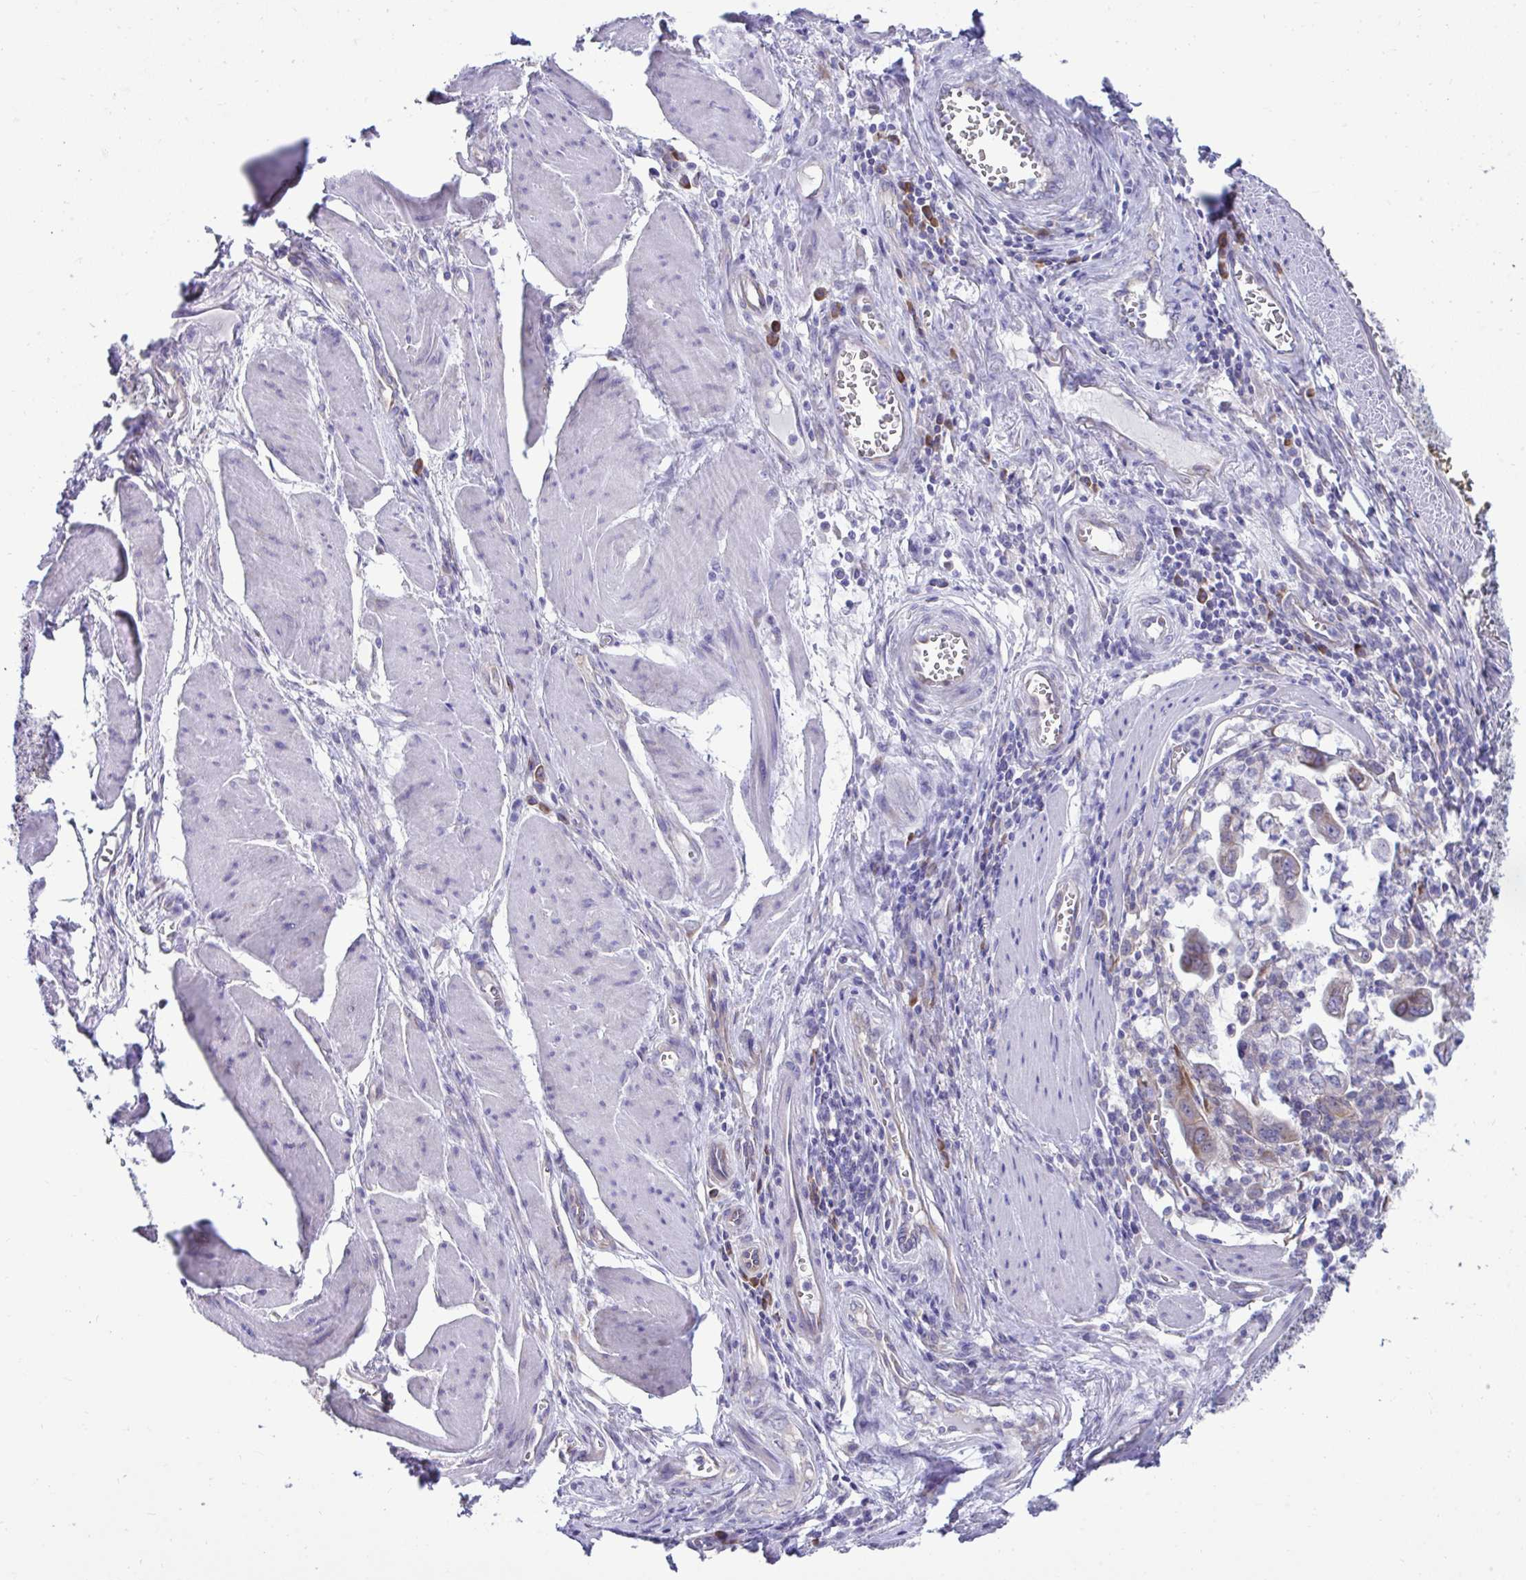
{"staining": {"intensity": "weak", "quantity": "<25%", "location": "cytoplasmic/membranous"}, "tissue": "stomach cancer", "cell_type": "Tumor cells", "image_type": "cancer", "snomed": [{"axis": "morphology", "description": "Adenocarcinoma, NOS"}, {"axis": "topography", "description": "Stomach, upper"}], "caption": "DAB immunohistochemical staining of stomach cancer (adenocarcinoma) exhibits no significant expression in tumor cells. The staining was performed using DAB to visualize the protein expression in brown, while the nuclei were stained in blue with hematoxylin (Magnification: 20x).", "gene": "RPL7", "patient": {"sex": "male", "age": 80}}